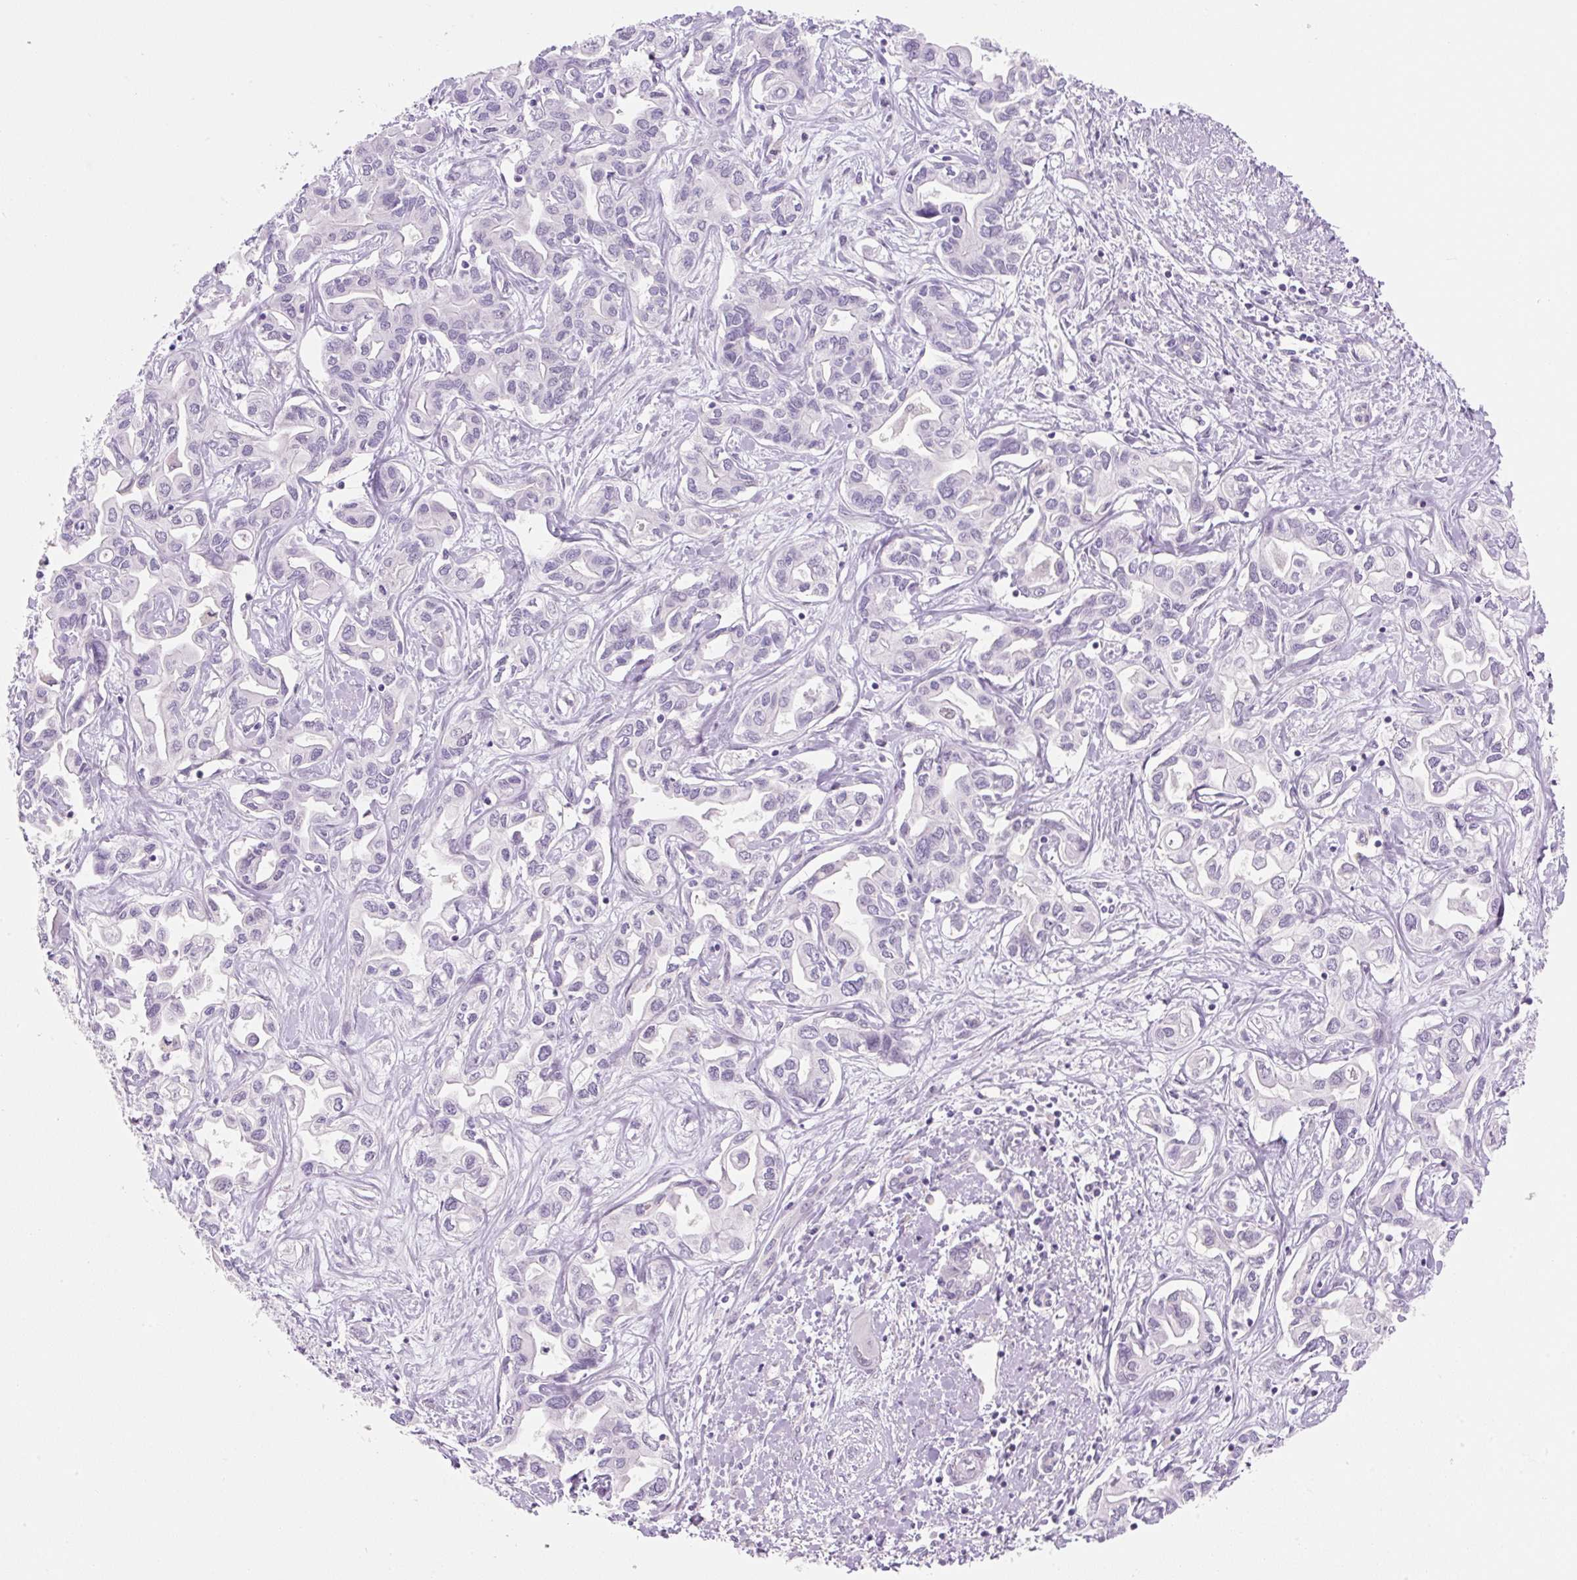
{"staining": {"intensity": "negative", "quantity": "none", "location": "none"}, "tissue": "liver cancer", "cell_type": "Tumor cells", "image_type": "cancer", "snomed": [{"axis": "morphology", "description": "Cholangiocarcinoma"}, {"axis": "topography", "description": "Liver"}], "caption": "Tumor cells show no significant staining in cholangiocarcinoma (liver).", "gene": "SYNE3", "patient": {"sex": "female", "age": 64}}